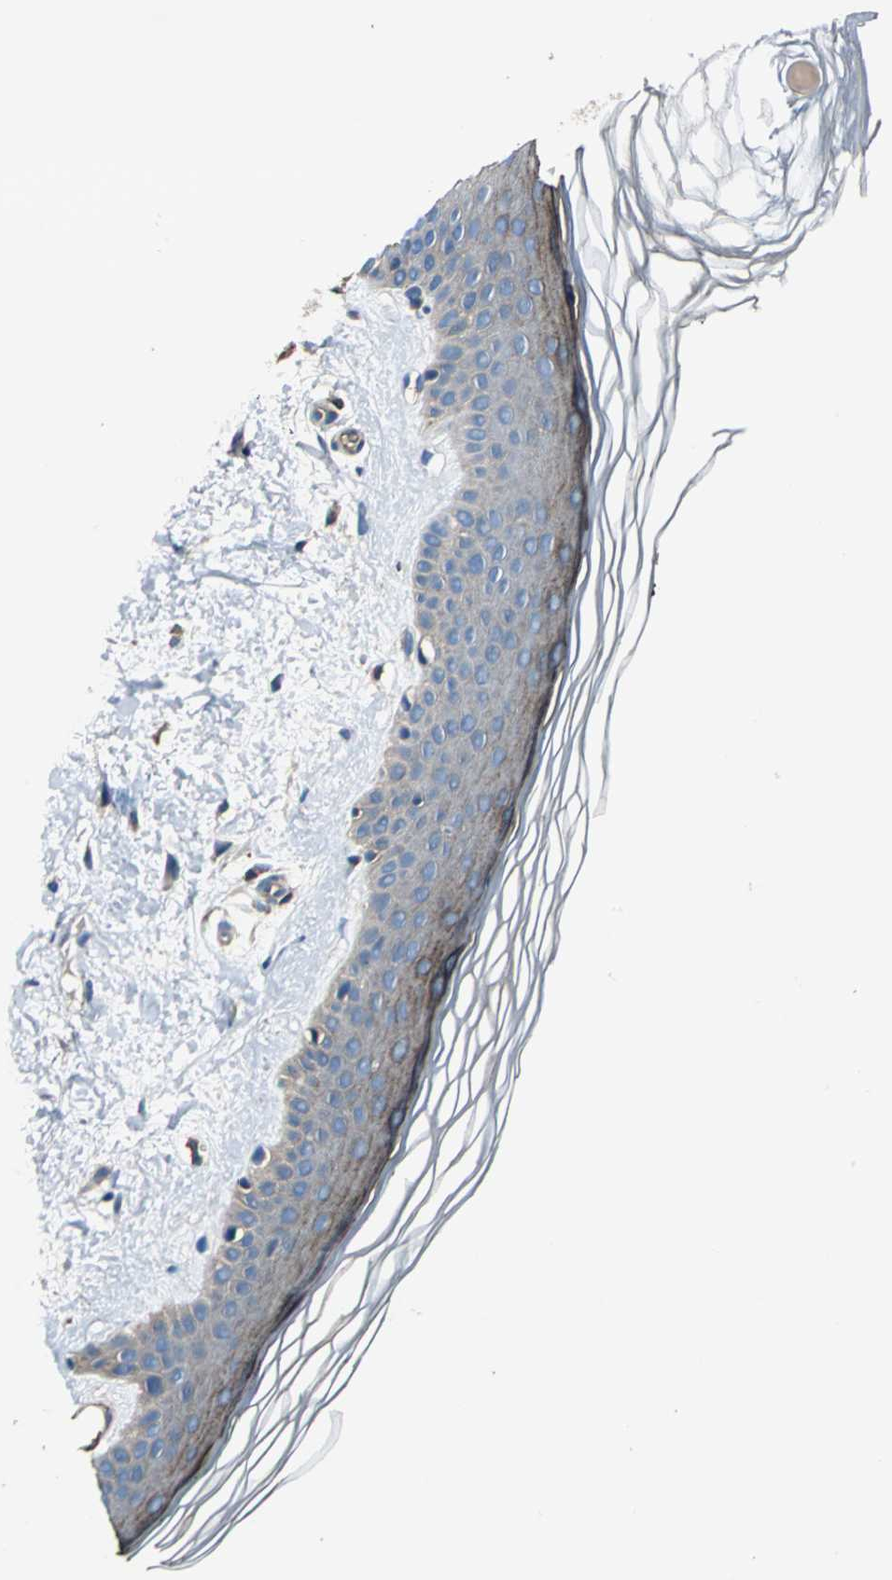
{"staining": {"intensity": "negative", "quantity": "none", "location": "none"}, "tissue": "skin", "cell_type": "Fibroblasts", "image_type": "normal", "snomed": [{"axis": "morphology", "description": "Normal tissue, NOS"}, {"axis": "topography", "description": "Skin"}], "caption": "Immunohistochemical staining of normal human skin exhibits no significant staining in fibroblasts. (Brightfield microscopy of DAB immunohistochemistry (IHC) at high magnification).", "gene": "PARVA", "patient": {"sex": "female", "age": 19}}